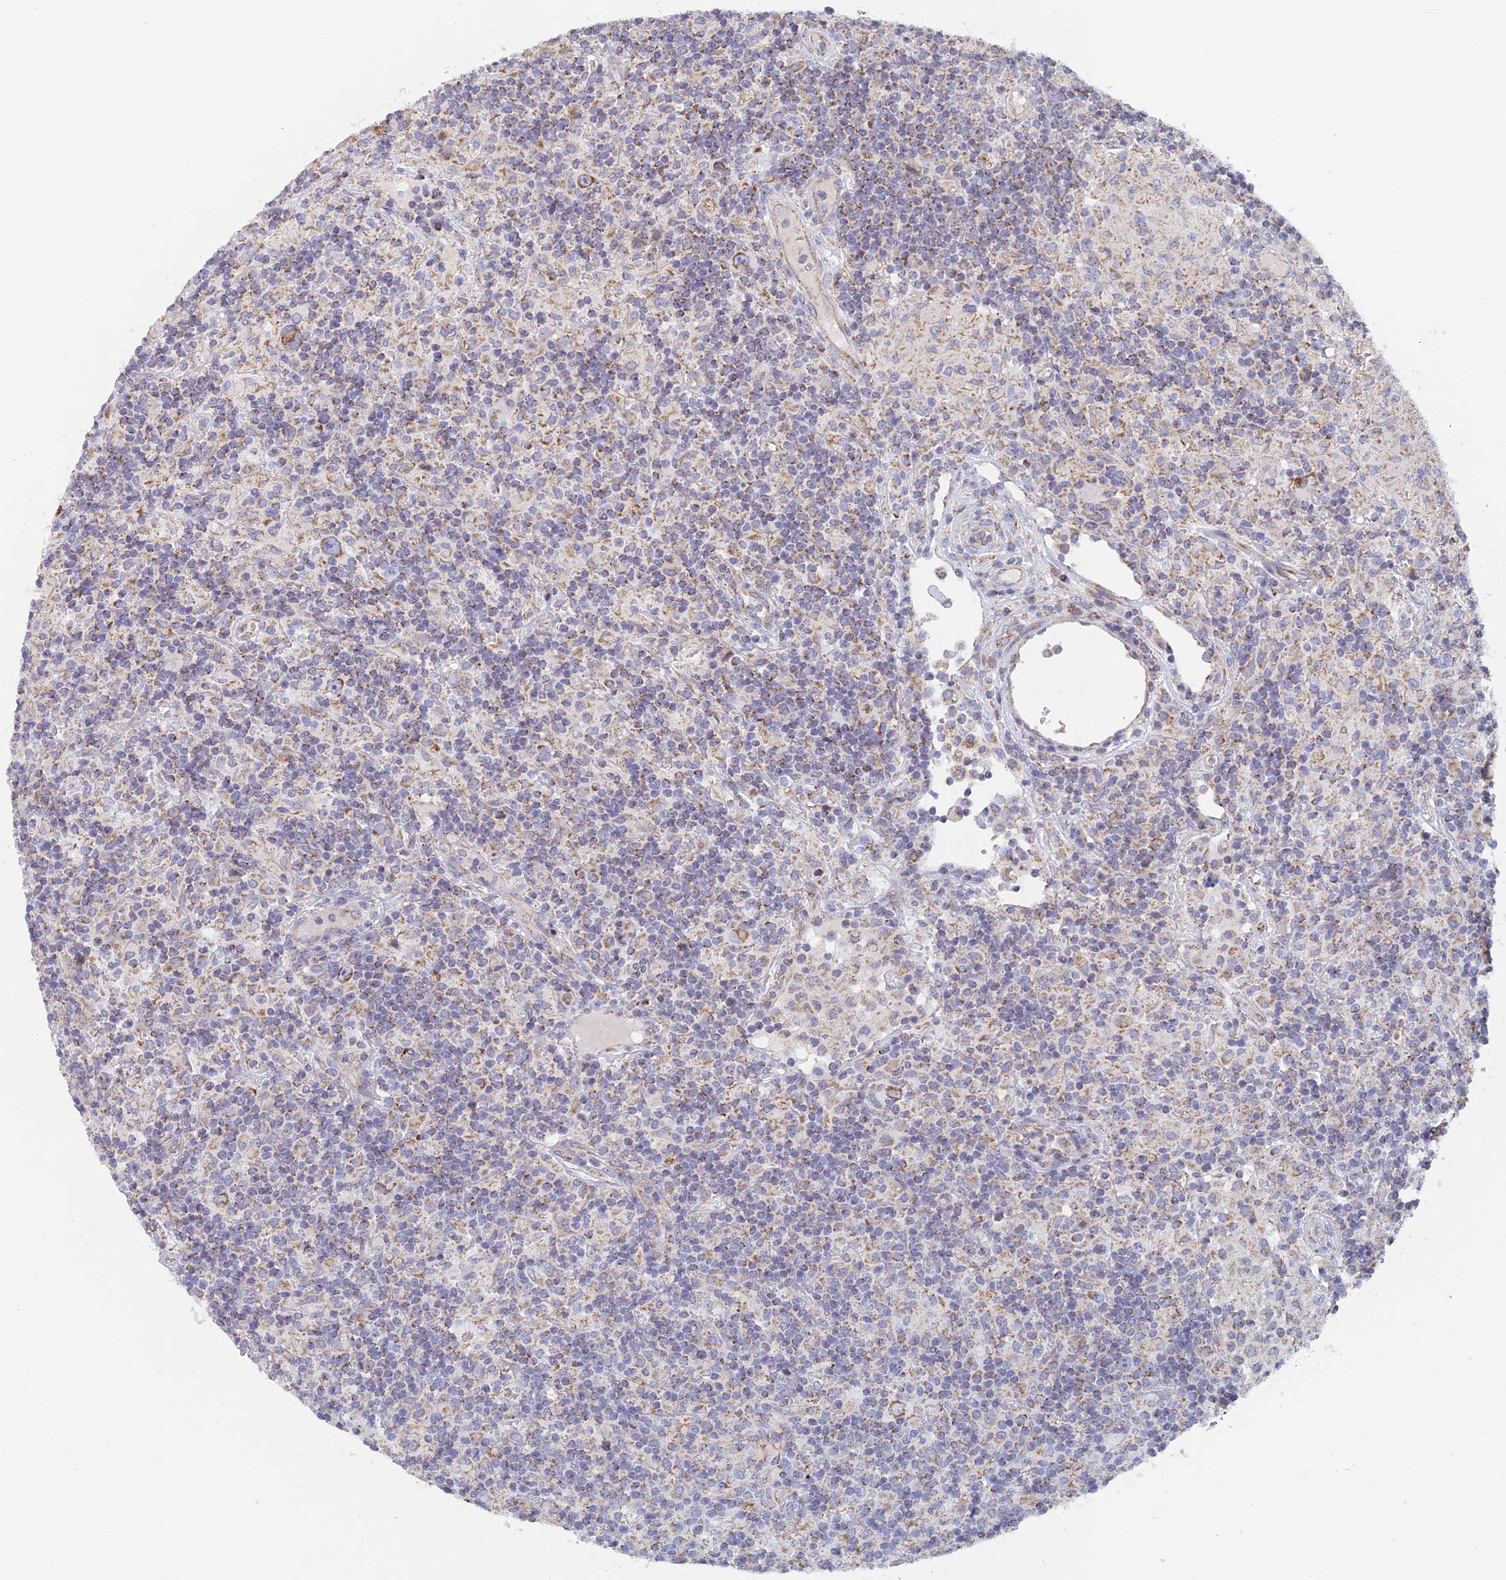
{"staining": {"intensity": "moderate", "quantity": ">75%", "location": "cytoplasmic/membranous"}, "tissue": "lymphoma", "cell_type": "Tumor cells", "image_type": "cancer", "snomed": [{"axis": "morphology", "description": "Hodgkin's disease, NOS"}, {"axis": "topography", "description": "Lymph node"}], "caption": "Protein expression by IHC displays moderate cytoplasmic/membranous expression in approximately >75% of tumor cells in lymphoma. (IHC, brightfield microscopy, high magnification).", "gene": "ECSIT", "patient": {"sex": "male", "age": 70}}